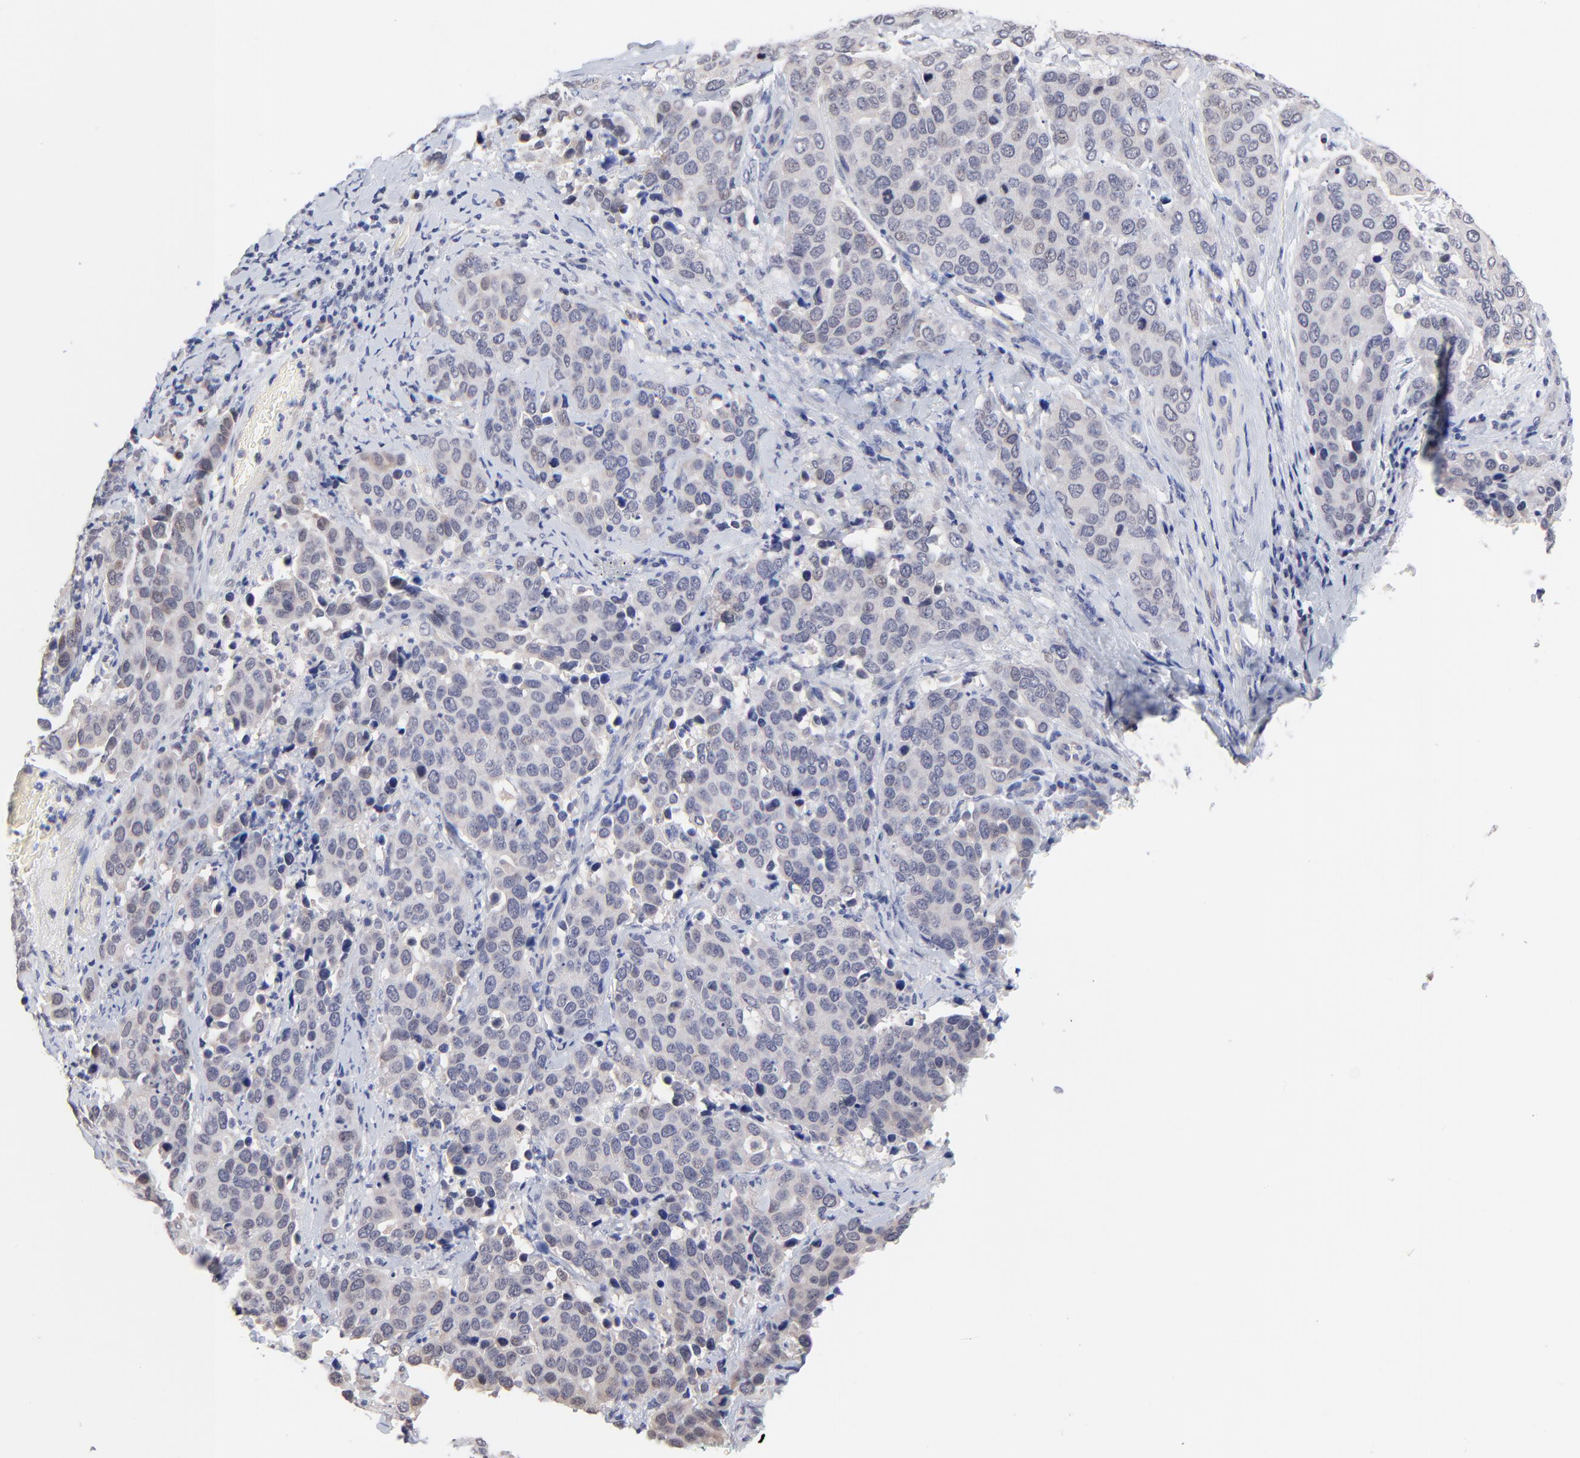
{"staining": {"intensity": "negative", "quantity": "none", "location": "none"}, "tissue": "cervical cancer", "cell_type": "Tumor cells", "image_type": "cancer", "snomed": [{"axis": "morphology", "description": "Squamous cell carcinoma, NOS"}, {"axis": "topography", "description": "Cervix"}], "caption": "Protein analysis of squamous cell carcinoma (cervical) exhibits no significant staining in tumor cells.", "gene": "FBXO8", "patient": {"sex": "female", "age": 54}}